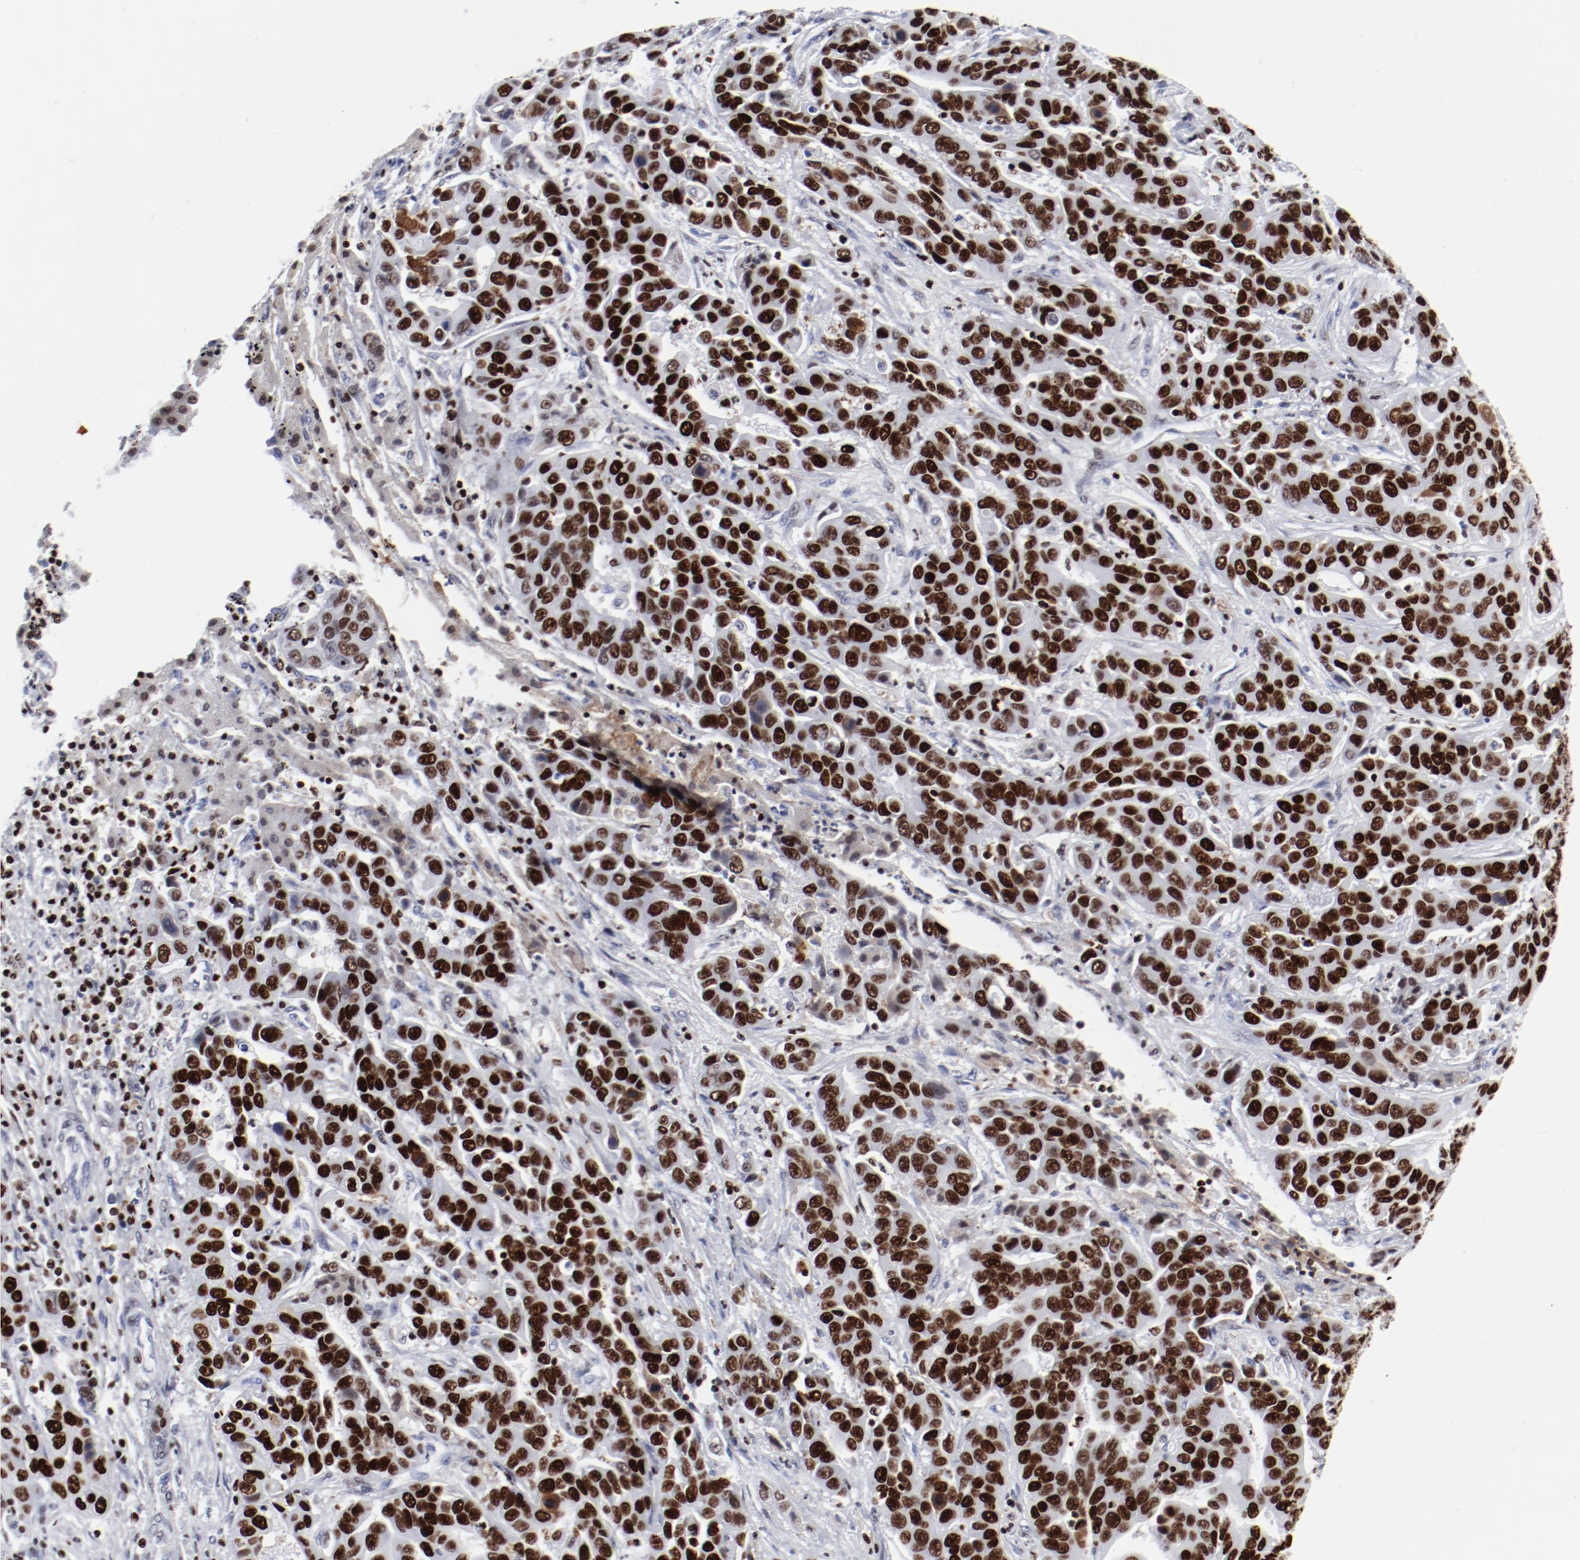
{"staining": {"intensity": "strong", "quantity": ">75%", "location": "nuclear"}, "tissue": "liver cancer", "cell_type": "Tumor cells", "image_type": "cancer", "snomed": [{"axis": "morphology", "description": "Cholangiocarcinoma"}, {"axis": "topography", "description": "Liver"}], "caption": "Protein expression analysis of liver cancer demonstrates strong nuclear staining in about >75% of tumor cells.", "gene": "SMARCC2", "patient": {"sex": "female", "age": 52}}